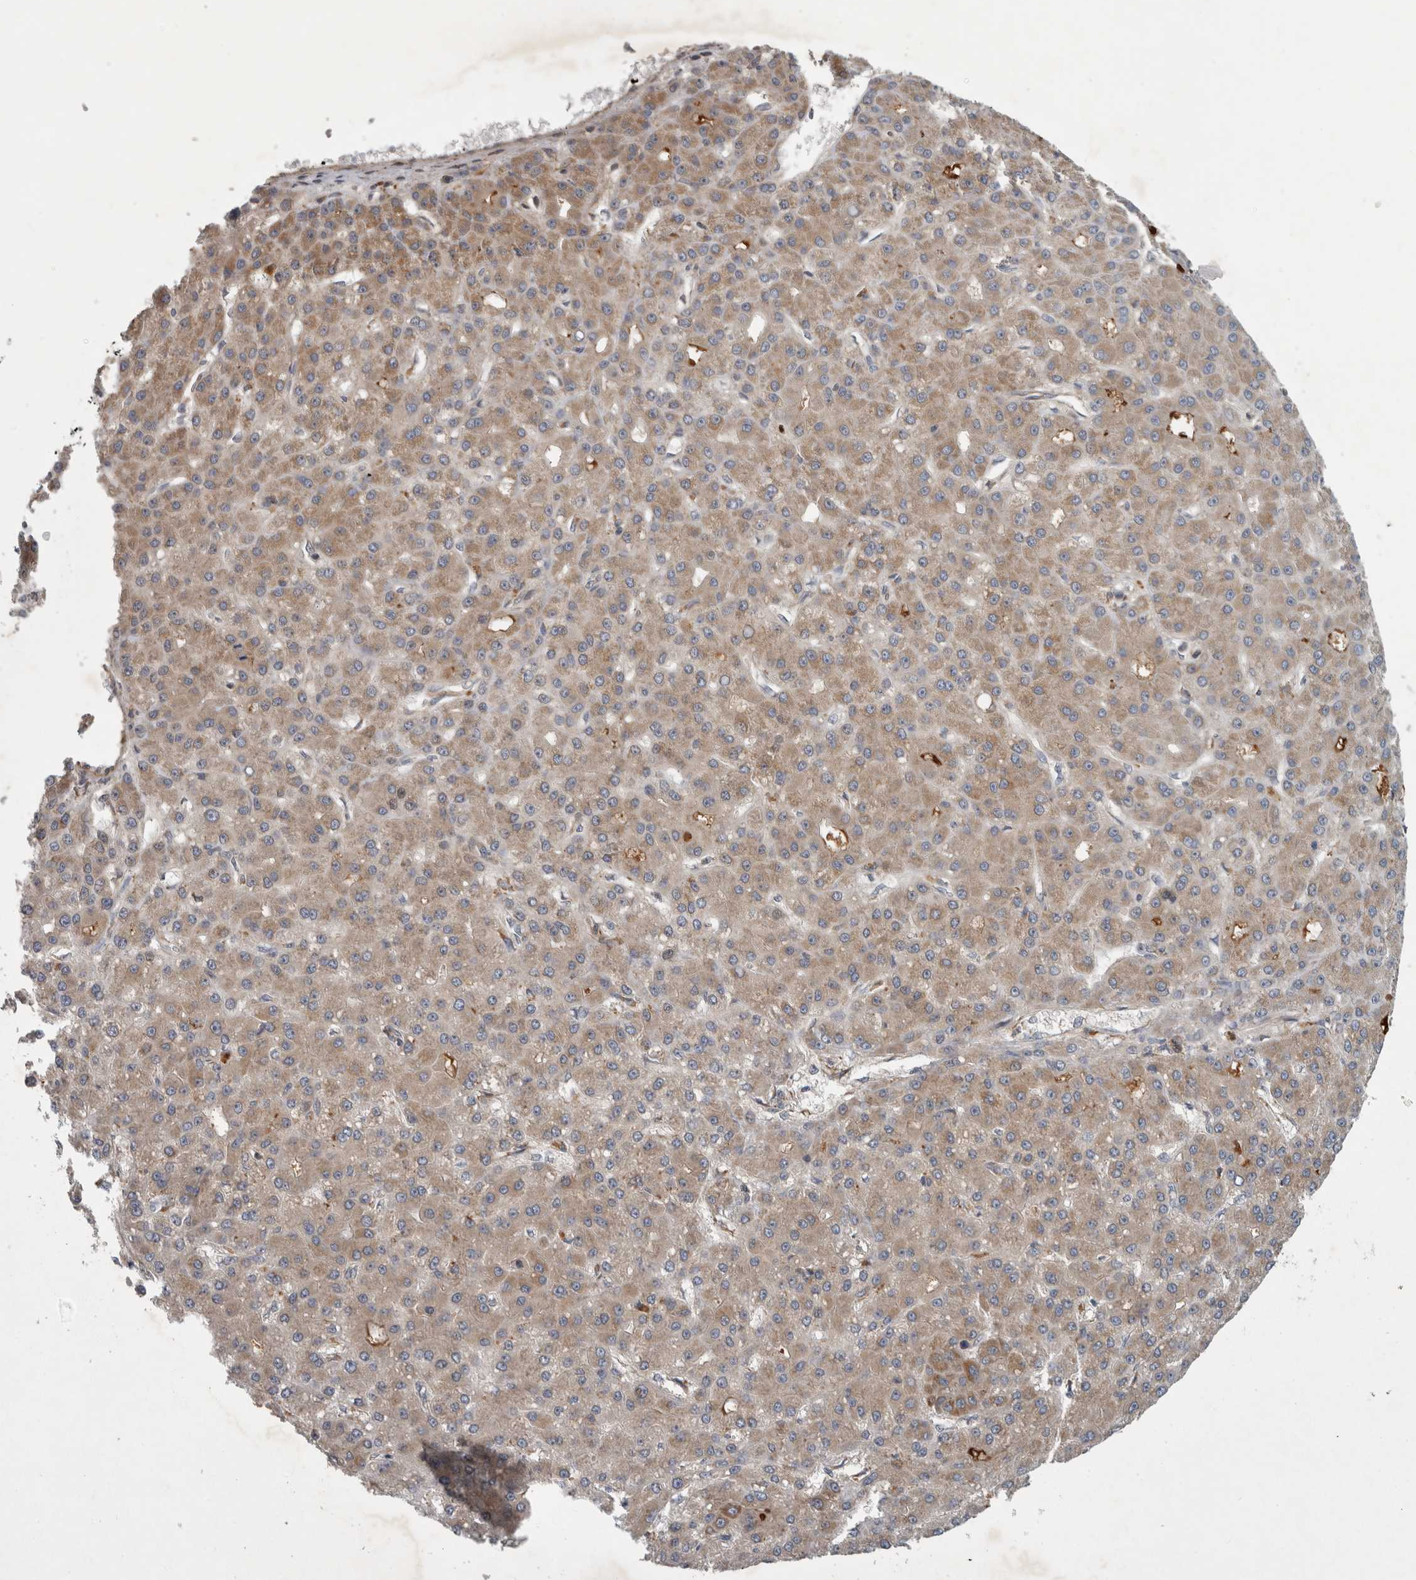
{"staining": {"intensity": "weak", "quantity": "25%-75%", "location": "cytoplasmic/membranous"}, "tissue": "liver cancer", "cell_type": "Tumor cells", "image_type": "cancer", "snomed": [{"axis": "morphology", "description": "Carcinoma, Hepatocellular, NOS"}, {"axis": "topography", "description": "Liver"}], "caption": "Protein staining displays weak cytoplasmic/membranous positivity in about 25%-75% of tumor cells in liver hepatocellular carcinoma. (Brightfield microscopy of DAB IHC at high magnification).", "gene": "PDCD2", "patient": {"sex": "male", "age": 67}}